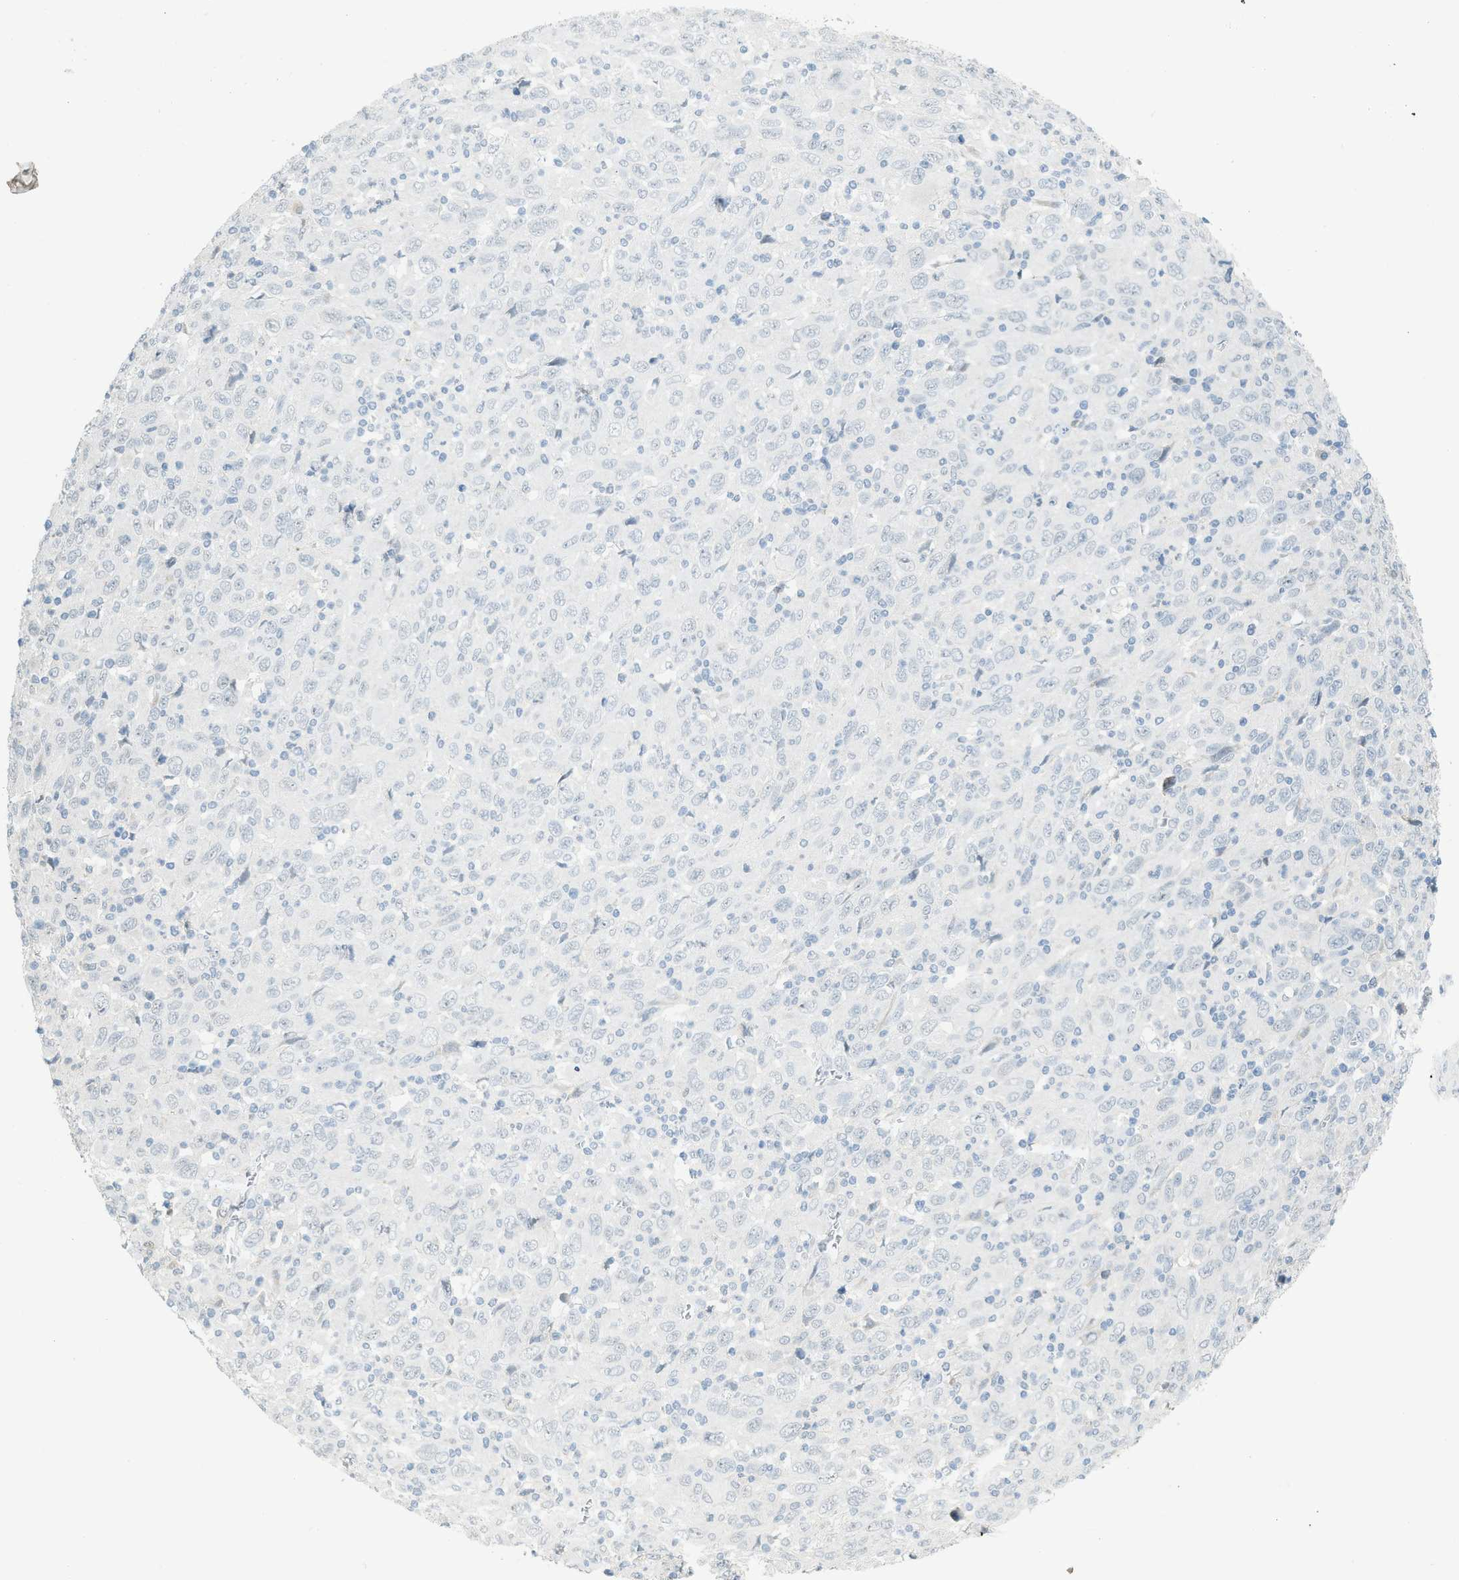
{"staining": {"intensity": "negative", "quantity": "none", "location": "none"}, "tissue": "melanoma", "cell_type": "Tumor cells", "image_type": "cancer", "snomed": [{"axis": "morphology", "description": "Malignant melanoma, Metastatic site"}, {"axis": "topography", "description": "Skin"}], "caption": "Immunohistochemistry image of neoplastic tissue: human malignant melanoma (metastatic site) stained with DAB (3,3'-diaminobenzidine) reveals no significant protein expression in tumor cells.", "gene": "TXNDC2", "patient": {"sex": "female", "age": 56}}